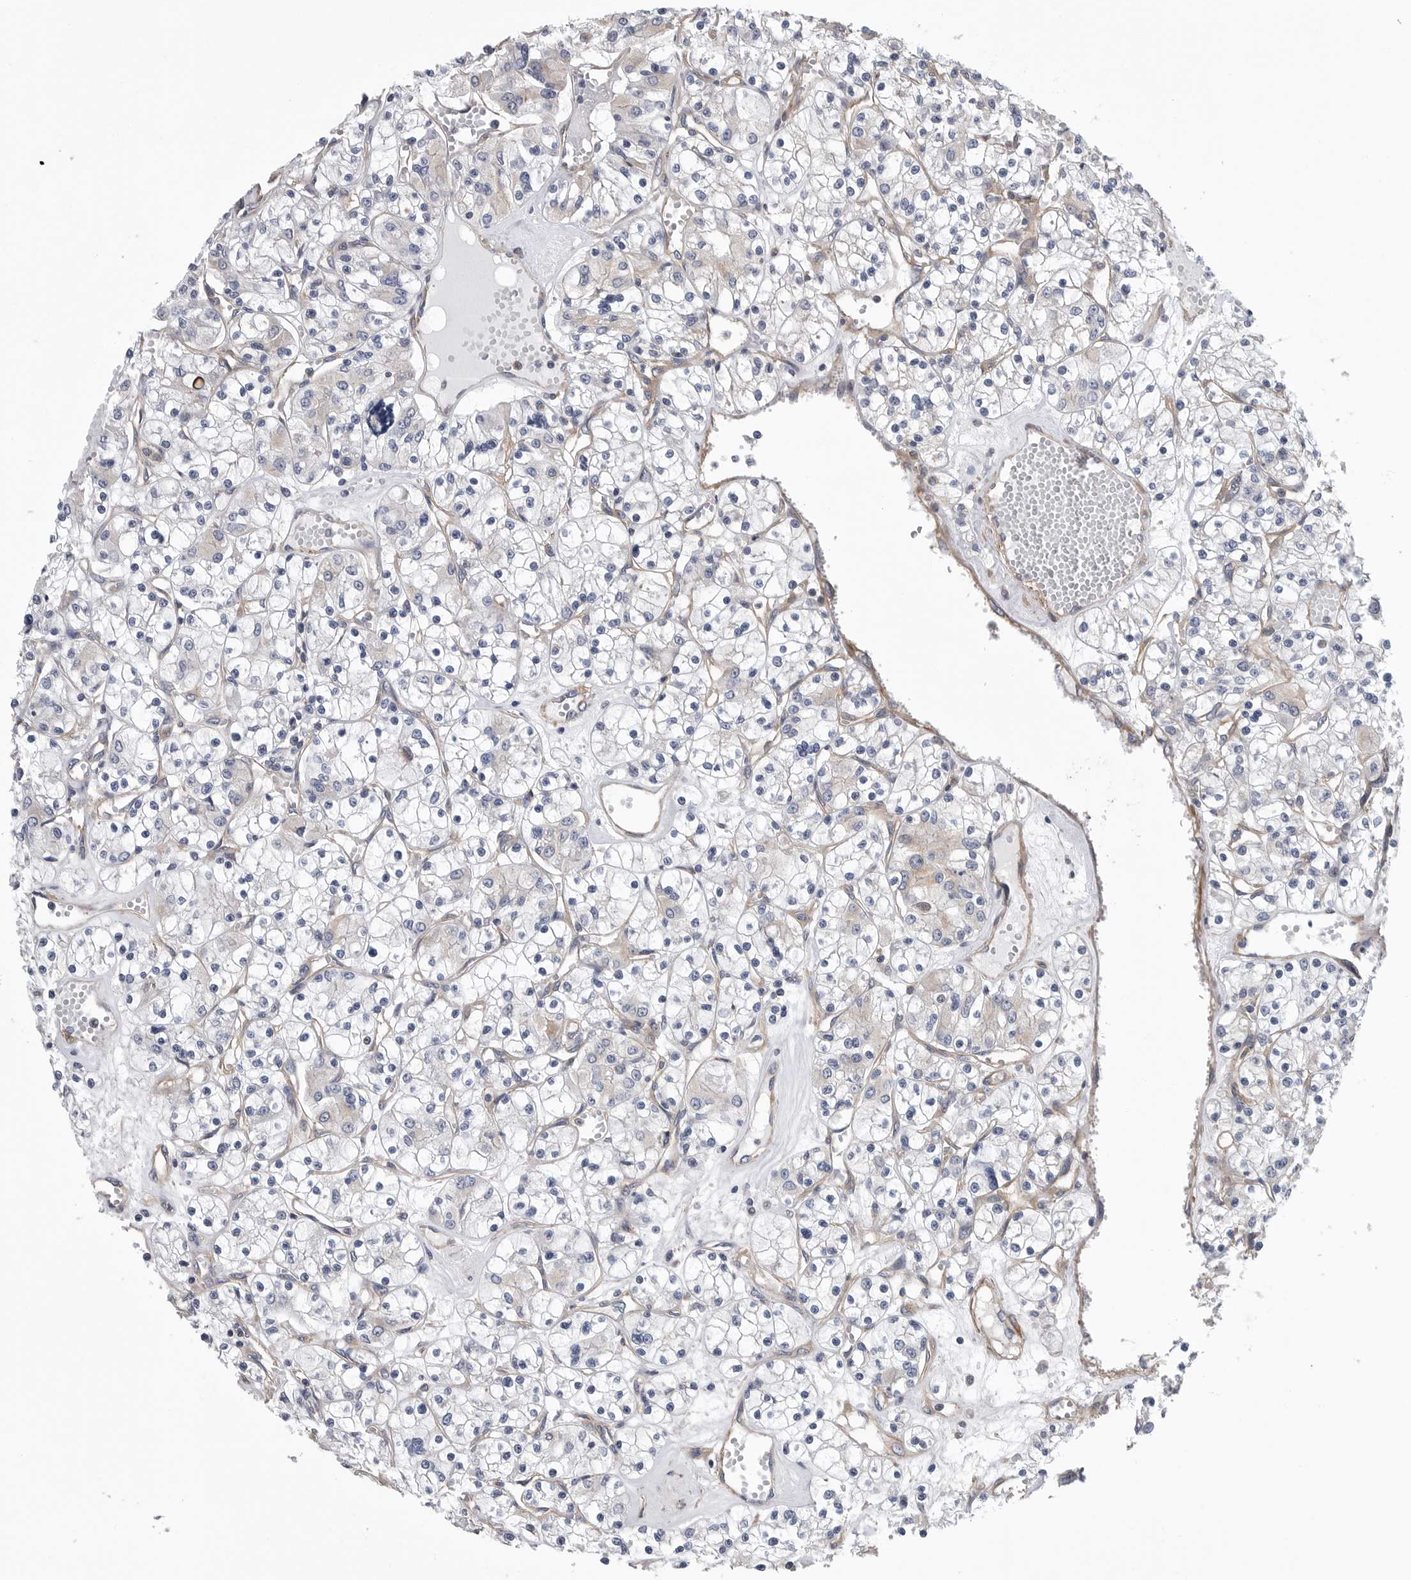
{"staining": {"intensity": "negative", "quantity": "none", "location": "none"}, "tissue": "renal cancer", "cell_type": "Tumor cells", "image_type": "cancer", "snomed": [{"axis": "morphology", "description": "Adenocarcinoma, NOS"}, {"axis": "topography", "description": "Kidney"}], "caption": "DAB (3,3'-diaminobenzidine) immunohistochemical staining of human renal cancer (adenocarcinoma) demonstrates no significant staining in tumor cells. (Stains: DAB immunohistochemistry (IHC) with hematoxylin counter stain, Microscopy: brightfield microscopy at high magnification).", "gene": "OXR1", "patient": {"sex": "female", "age": 59}}